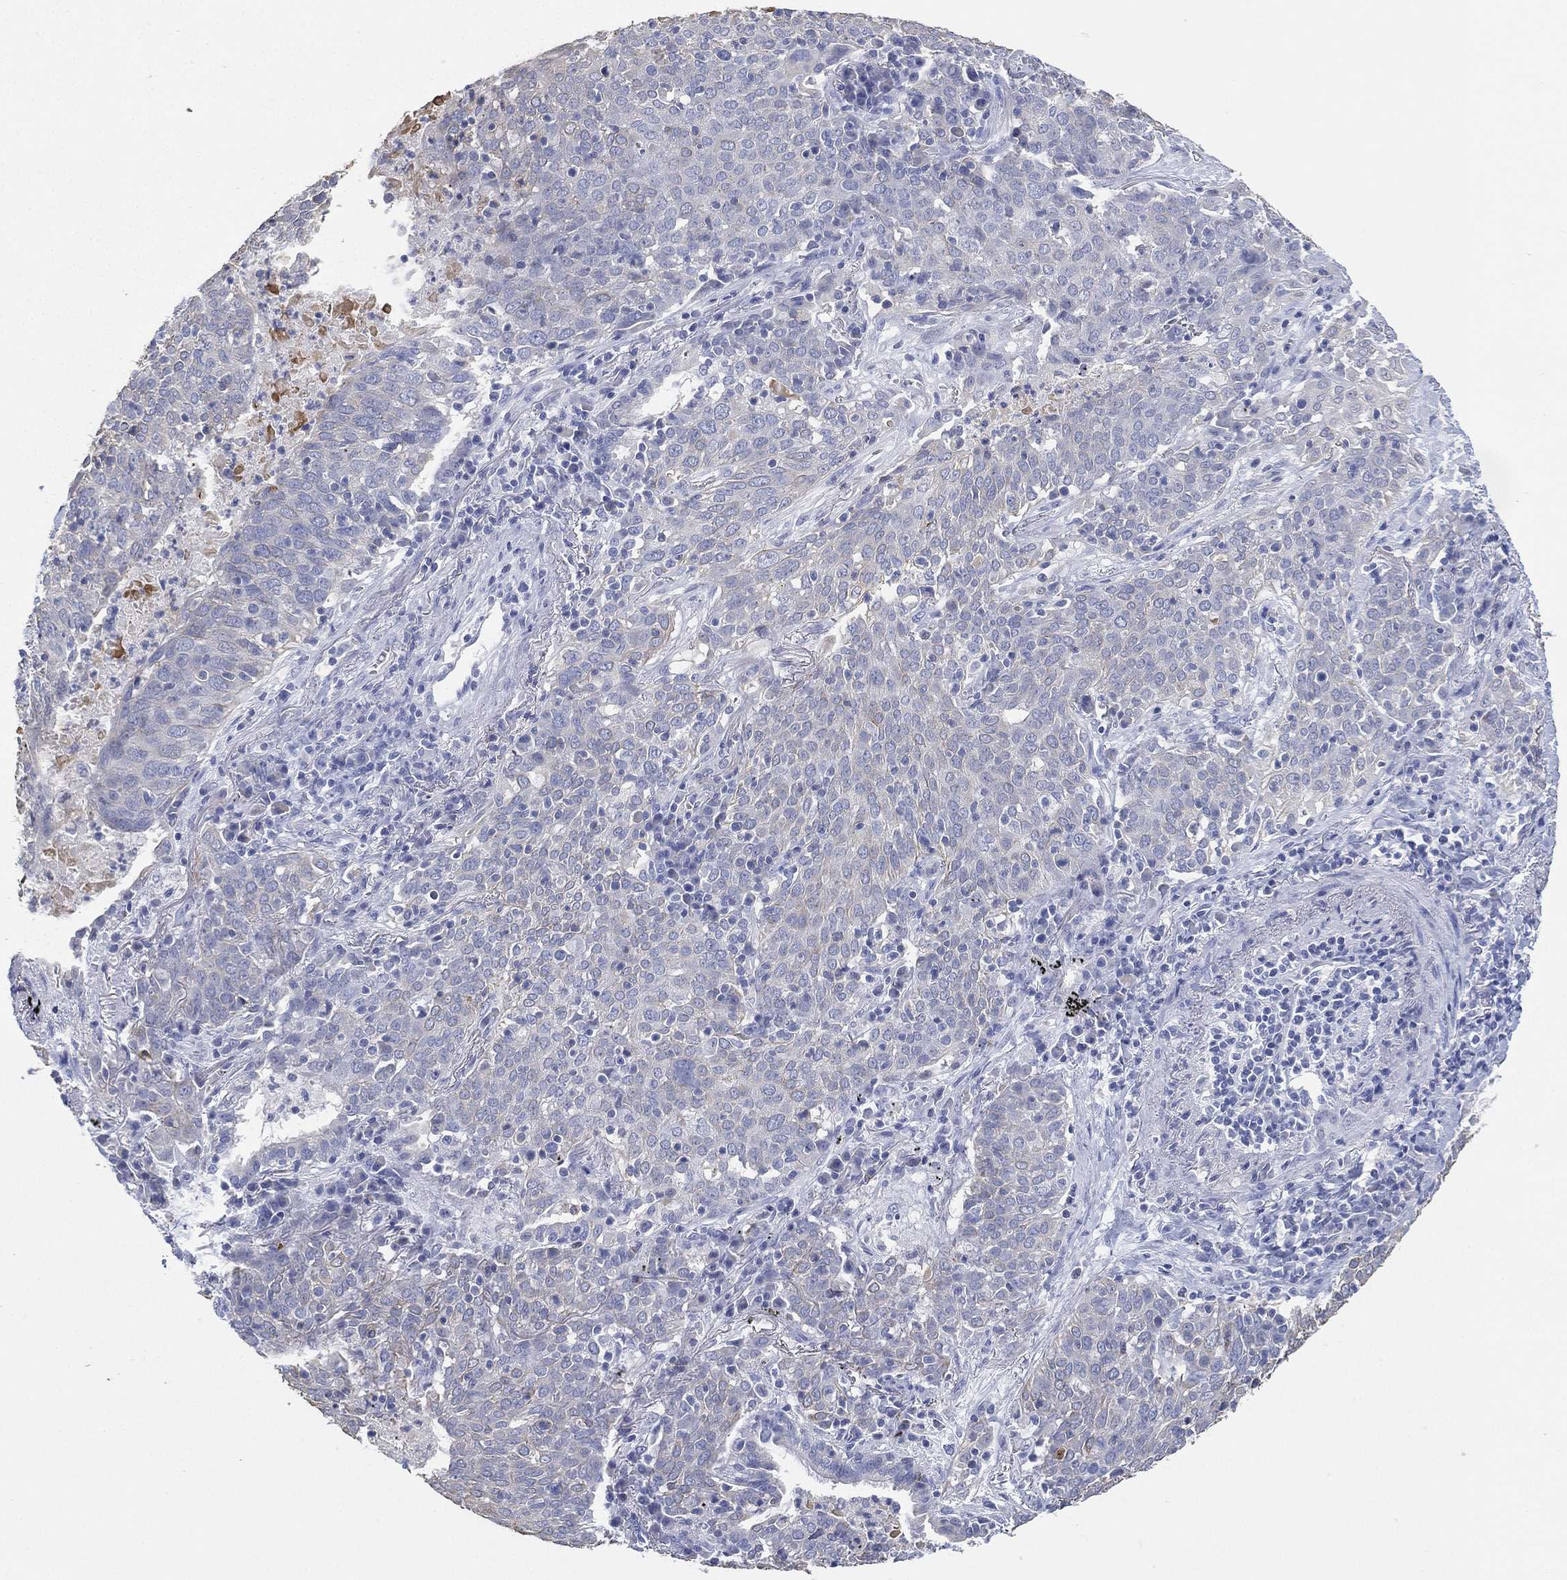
{"staining": {"intensity": "negative", "quantity": "none", "location": "none"}, "tissue": "lung cancer", "cell_type": "Tumor cells", "image_type": "cancer", "snomed": [{"axis": "morphology", "description": "Squamous cell carcinoma, NOS"}, {"axis": "topography", "description": "Lung"}], "caption": "High magnification brightfield microscopy of lung cancer stained with DAB (3,3'-diaminobenzidine) (brown) and counterstained with hematoxylin (blue): tumor cells show no significant expression.", "gene": "FMO1", "patient": {"sex": "male", "age": 82}}